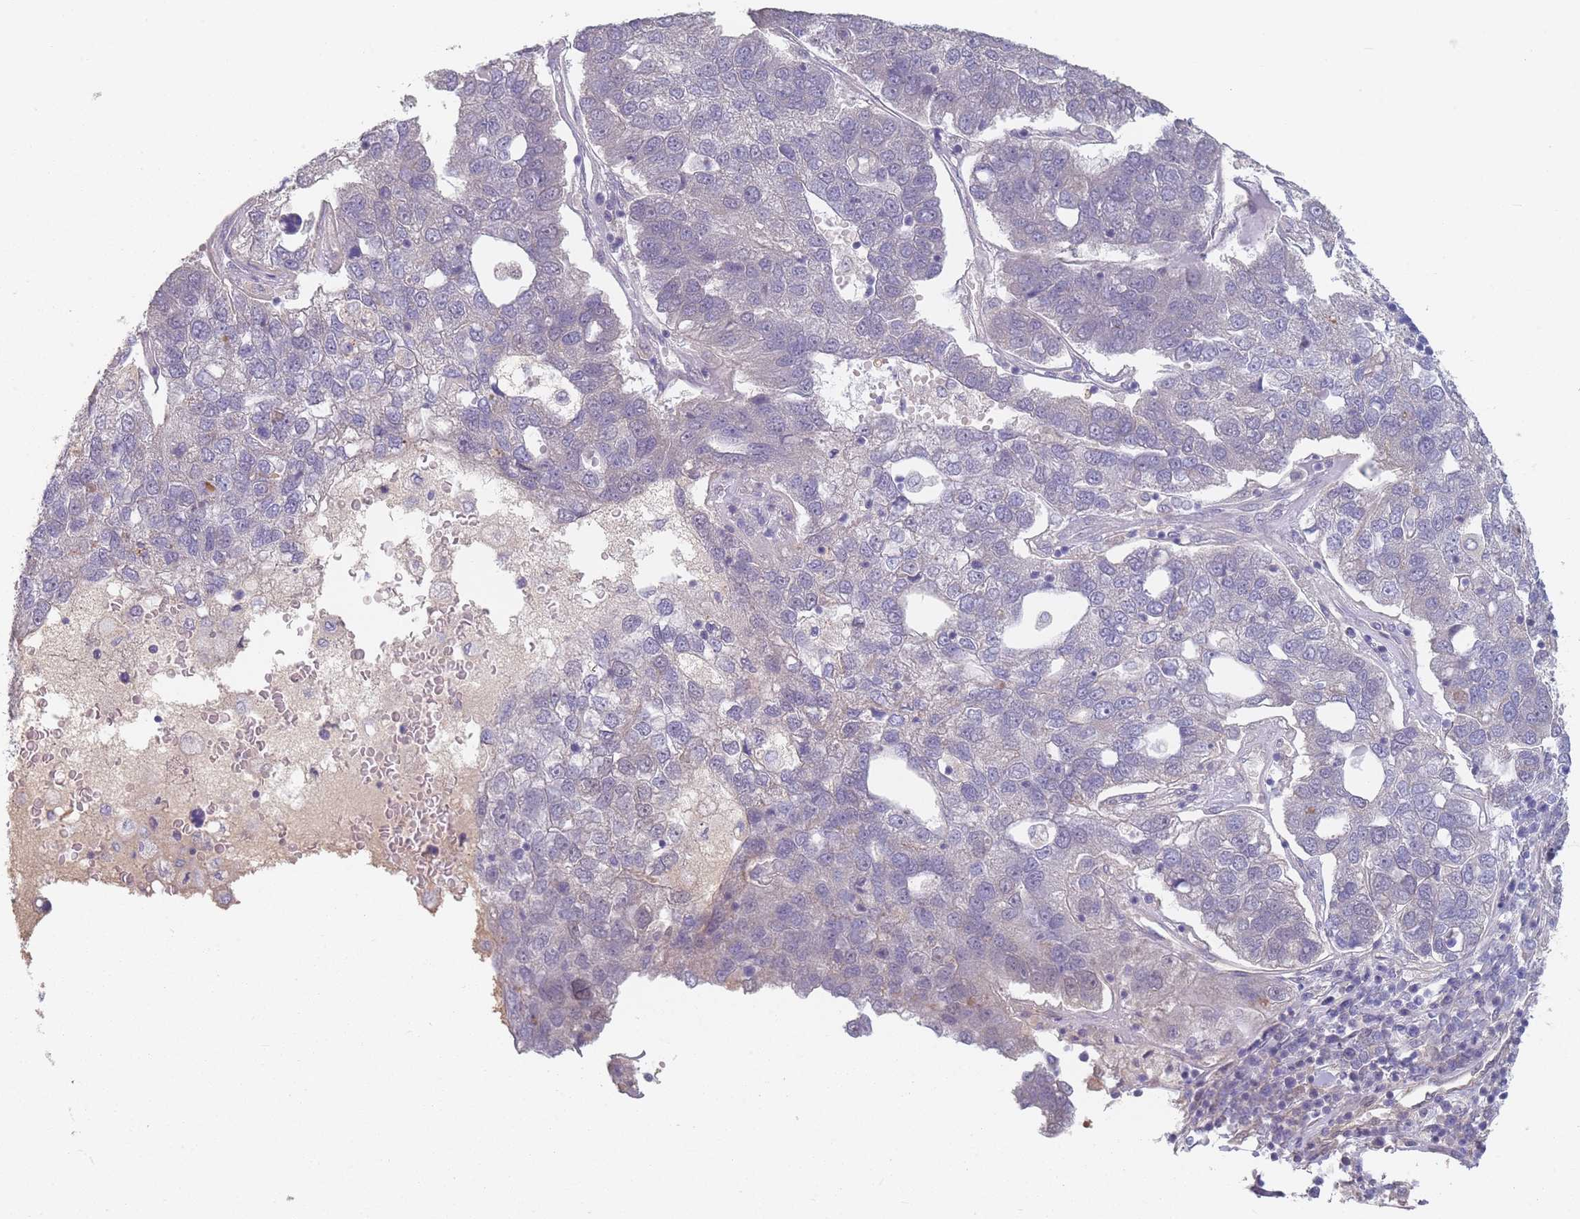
{"staining": {"intensity": "negative", "quantity": "none", "location": "none"}, "tissue": "pancreatic cancer", "cell_type": "Tumor cells", "image_type": "cancer", "snomed": [{"axis": "morphology", "description": "Adenocarcinoma, NOS"}, {"axis": "topography", "description": "Pancreas"}], "caption": "IHC photomicrograph of neoplastic tissue: pancreatic adenocarcinoma stained with DAB (3,3'-diaminobenzidine) shows no significant protein expression in tumor cells.", "gene": "ANKRD10", "patient": {"sex": "female", "age": 61}}